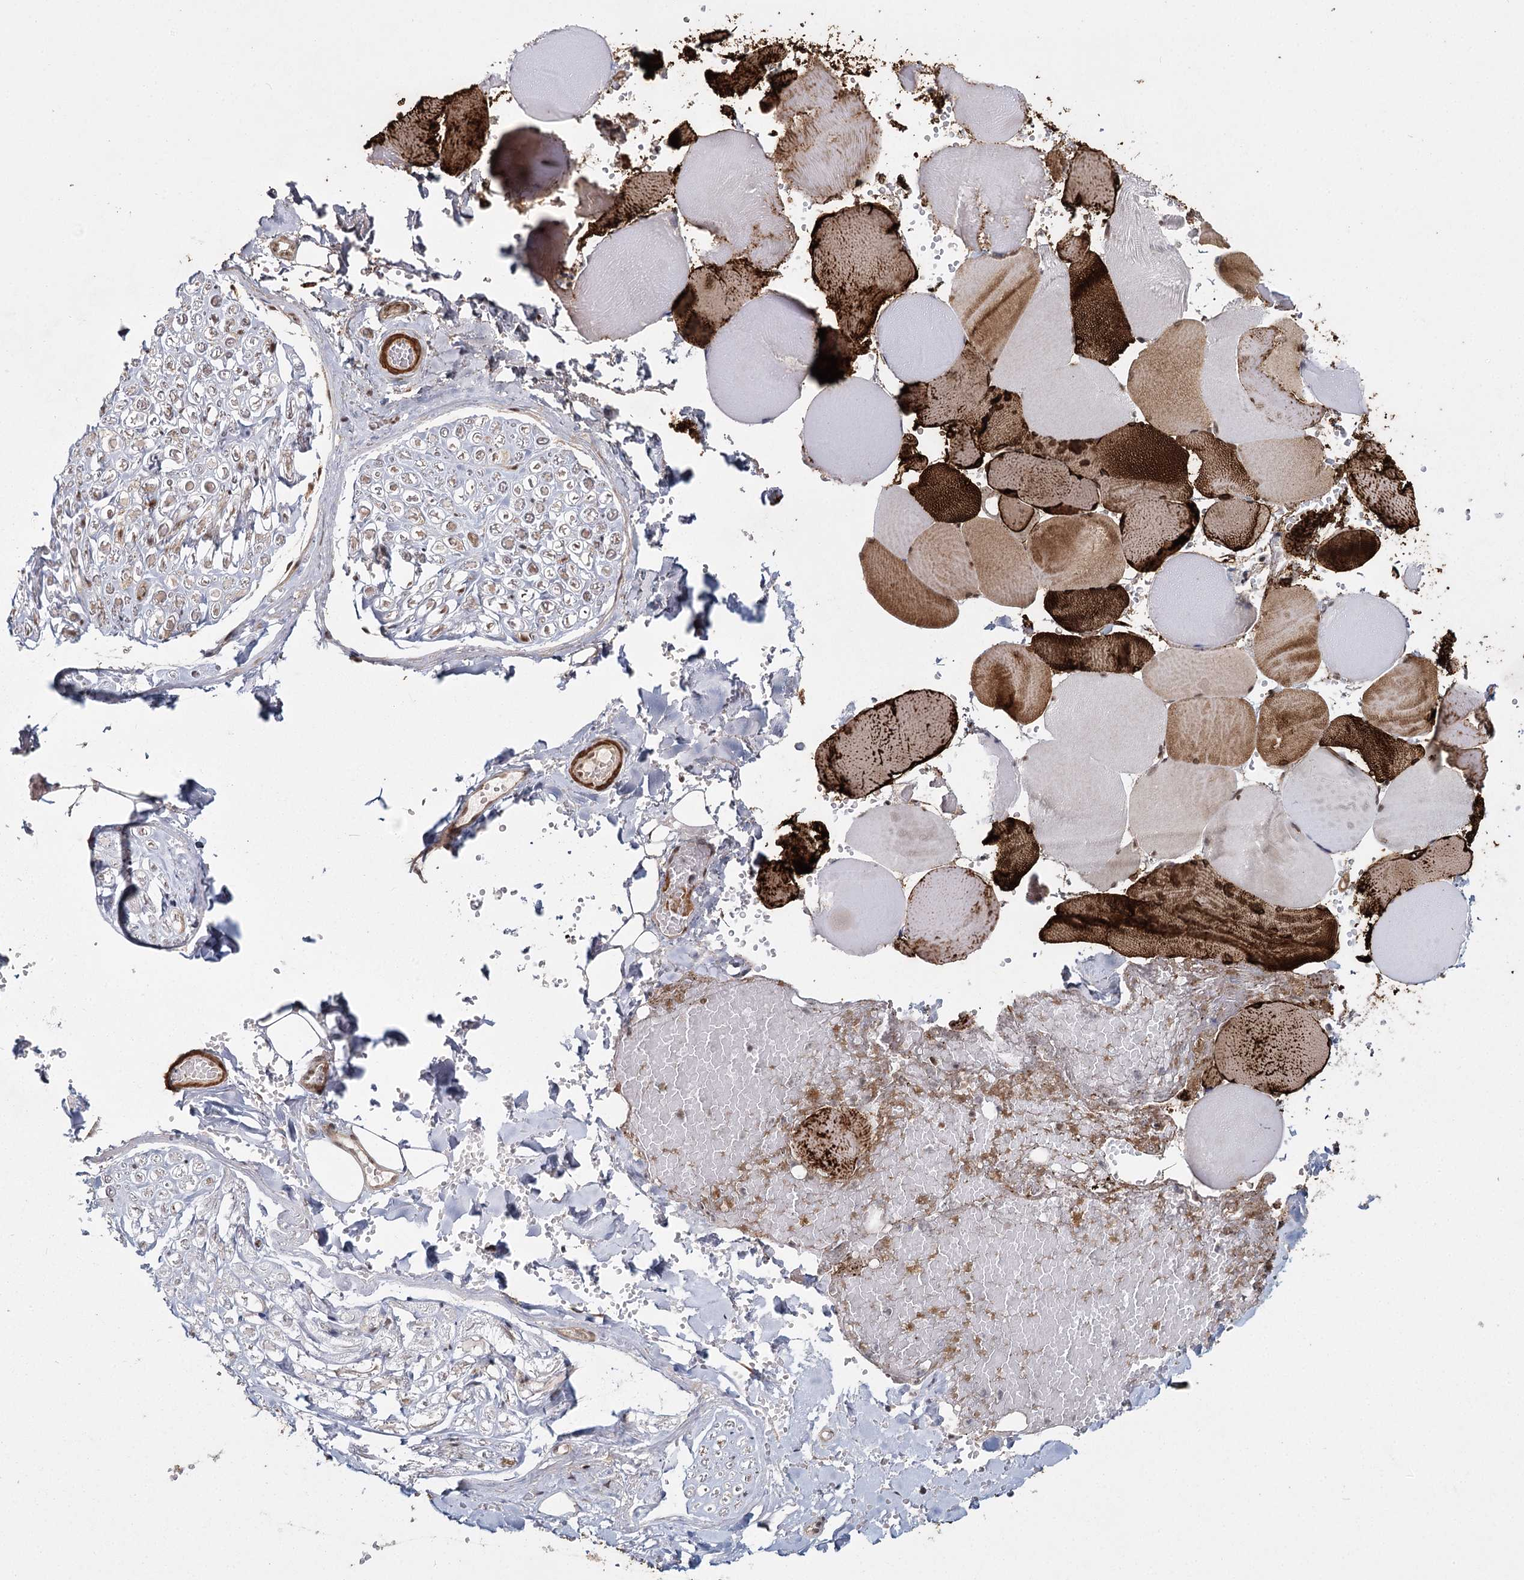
{"staining": {"intensity": "moderate", "quantity": ">75%", "location": "nuclear"}, "tissue": "adipose tissue", "cell_type": "Adipocytes", "image_type": "normal", "snomed": [{"axis": "morphology", "description": "Normal tissue, NOS"}, {"axis": "topography", "description": "Skeletal muscle"}, {"axis": "topography", "description": "Peripheral nerve tissue"}], "caption": "Immunohistochemical staining of unremarkable human adipose tissue demonstrates moderate nuclear protein staining in approximately >75% of adipocytes. The protein is shown in brown color, while the nuclei are stained blue.", "gene": "ZCCHC24", "patient": {"sex": "female", "age": 55}}